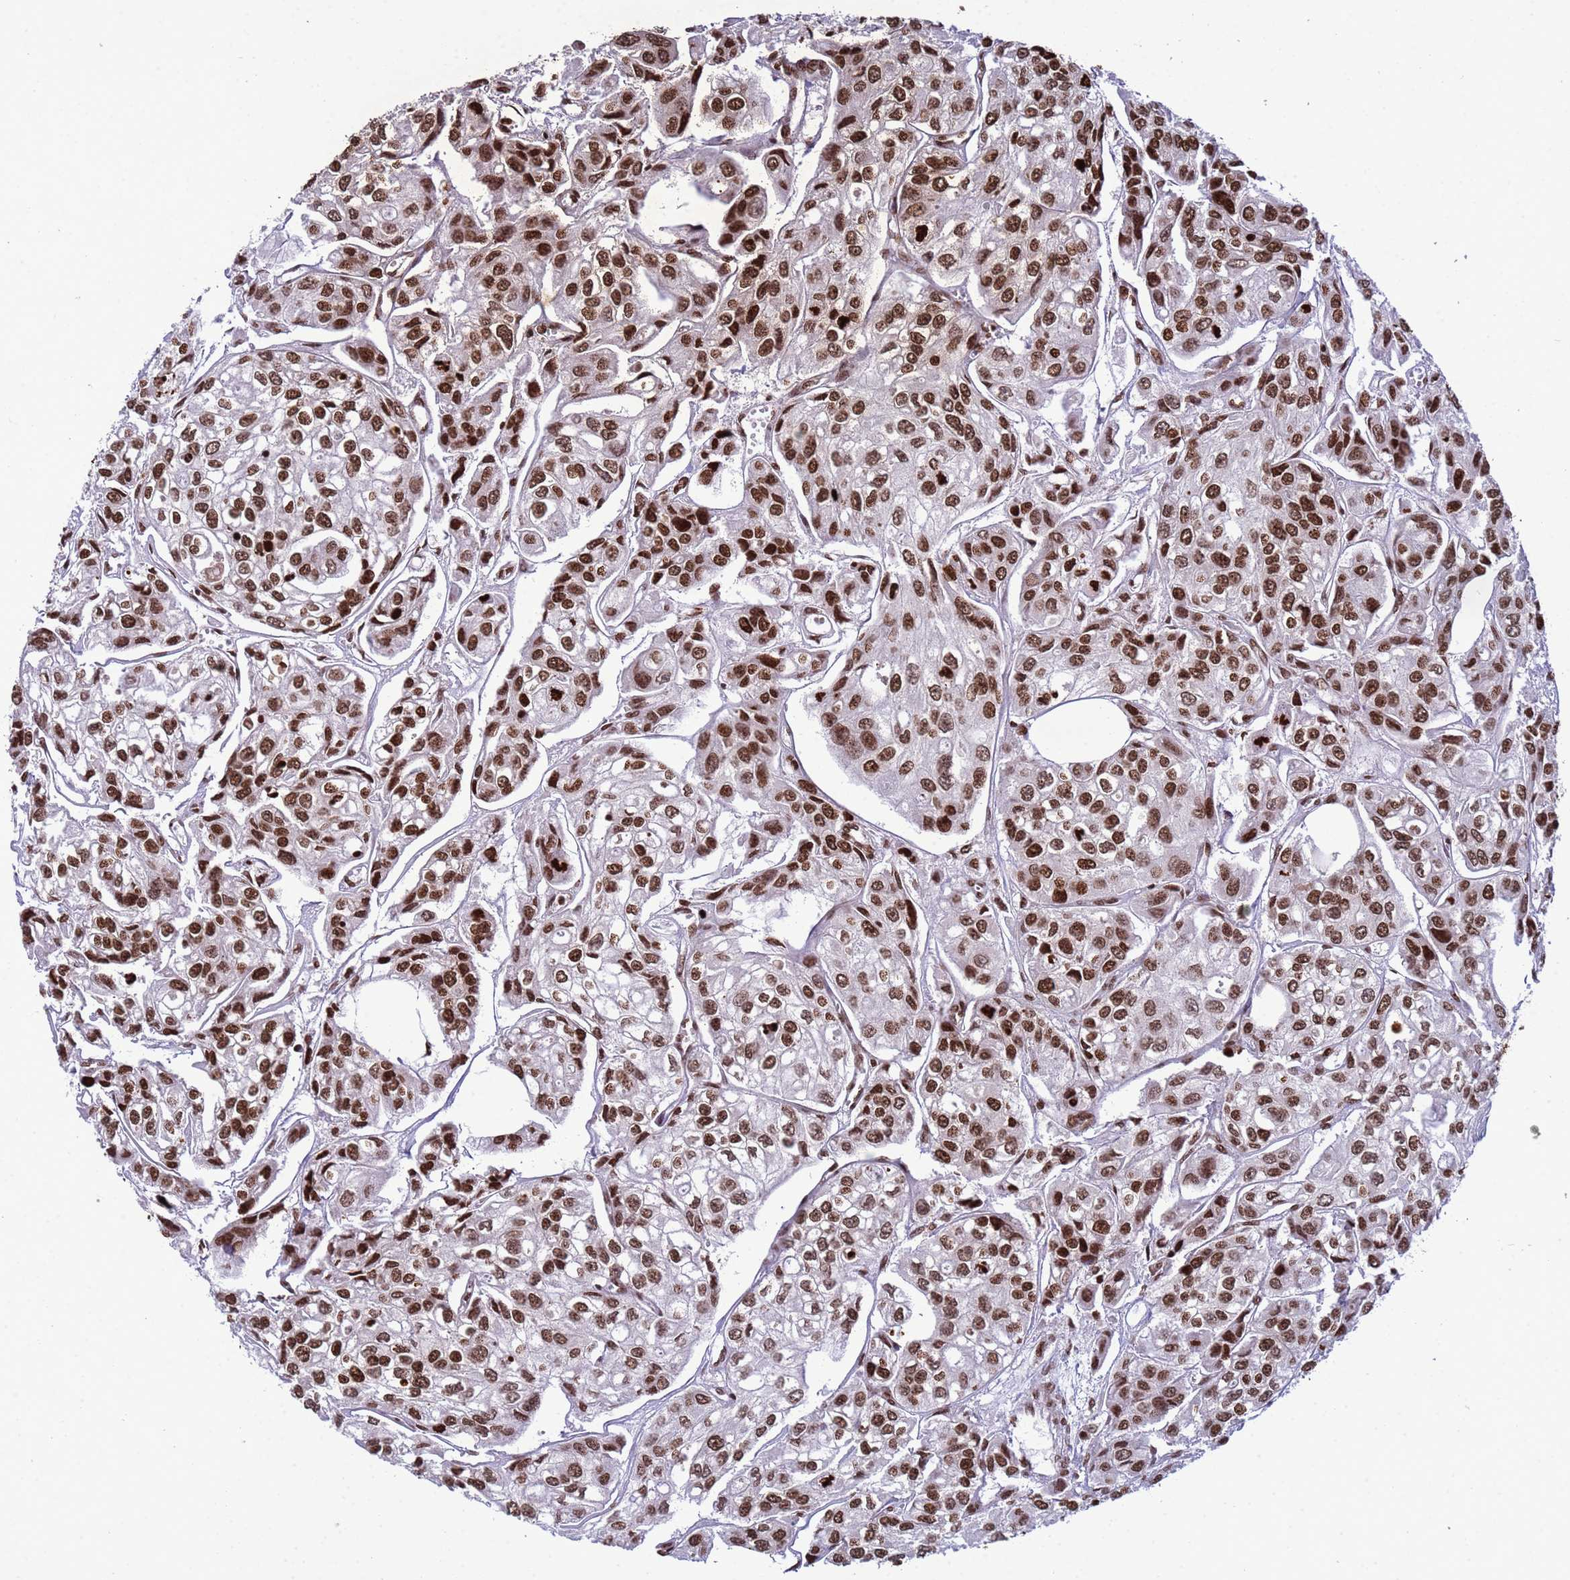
{"staining": {"intensity": "strong", "quantity": ">75%", "location": "nuclear"}, "tissue": "urothelial cancer", "cell_type": "Tumor cells", "image_type": "cancer", "snomed": [{"axis": "morphology", "description": "Urothelial carcinoma, High grade"}, {"axis": "topography", "description": "Urinary bladder"}], "caption": "This is a photomicrograph of immunohistochemistry (IHC) staining of urothelial carcinoma (high-grade), which shows strong staining in the nuclear of tumor cells.", "gene": "H3-3B", "patient": {"sex": "male", "age": 67}}